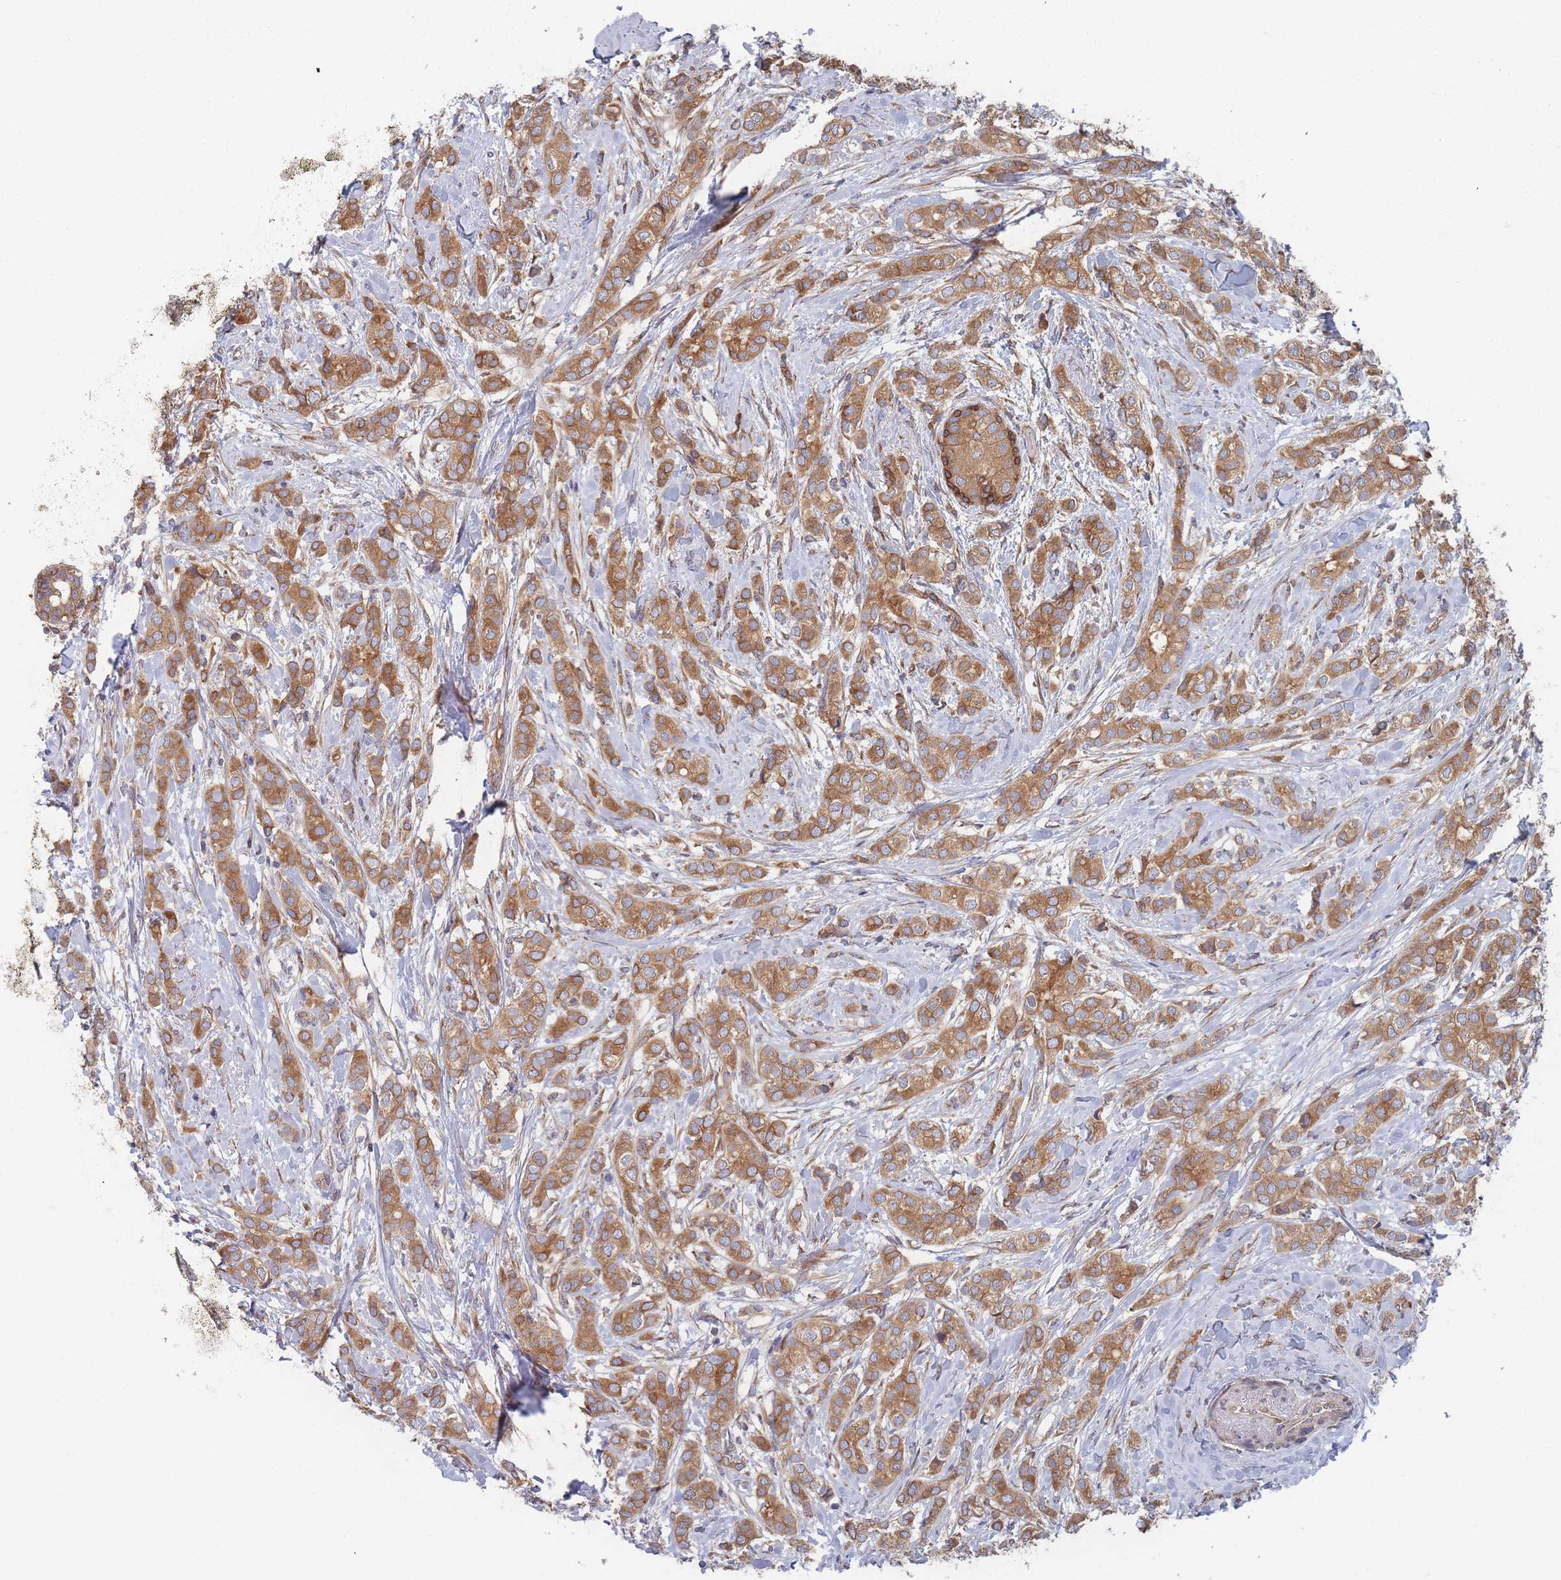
{"staining": {"intensity": "moderate", "quantity": ">75%", "location": "cytoplasmic/membranous"}, "tissue": "breast cancer", "cell_type": "Tumor cells", "image_type": "cancer", "snomed": [{"axis": "morphology", "description": "Duct carcinoma"}, {"axis": "topography", "description": "Breast"}], "caption": "This photomicrograph demonstrates IHC staining of breast infiltrating ductal carcinoma, with medium moderate cytoplasmic/membranous positivity in about >75% of tumor cells.", "gene": "KDSR", "patient": {"sex": "female", "age": 73}}